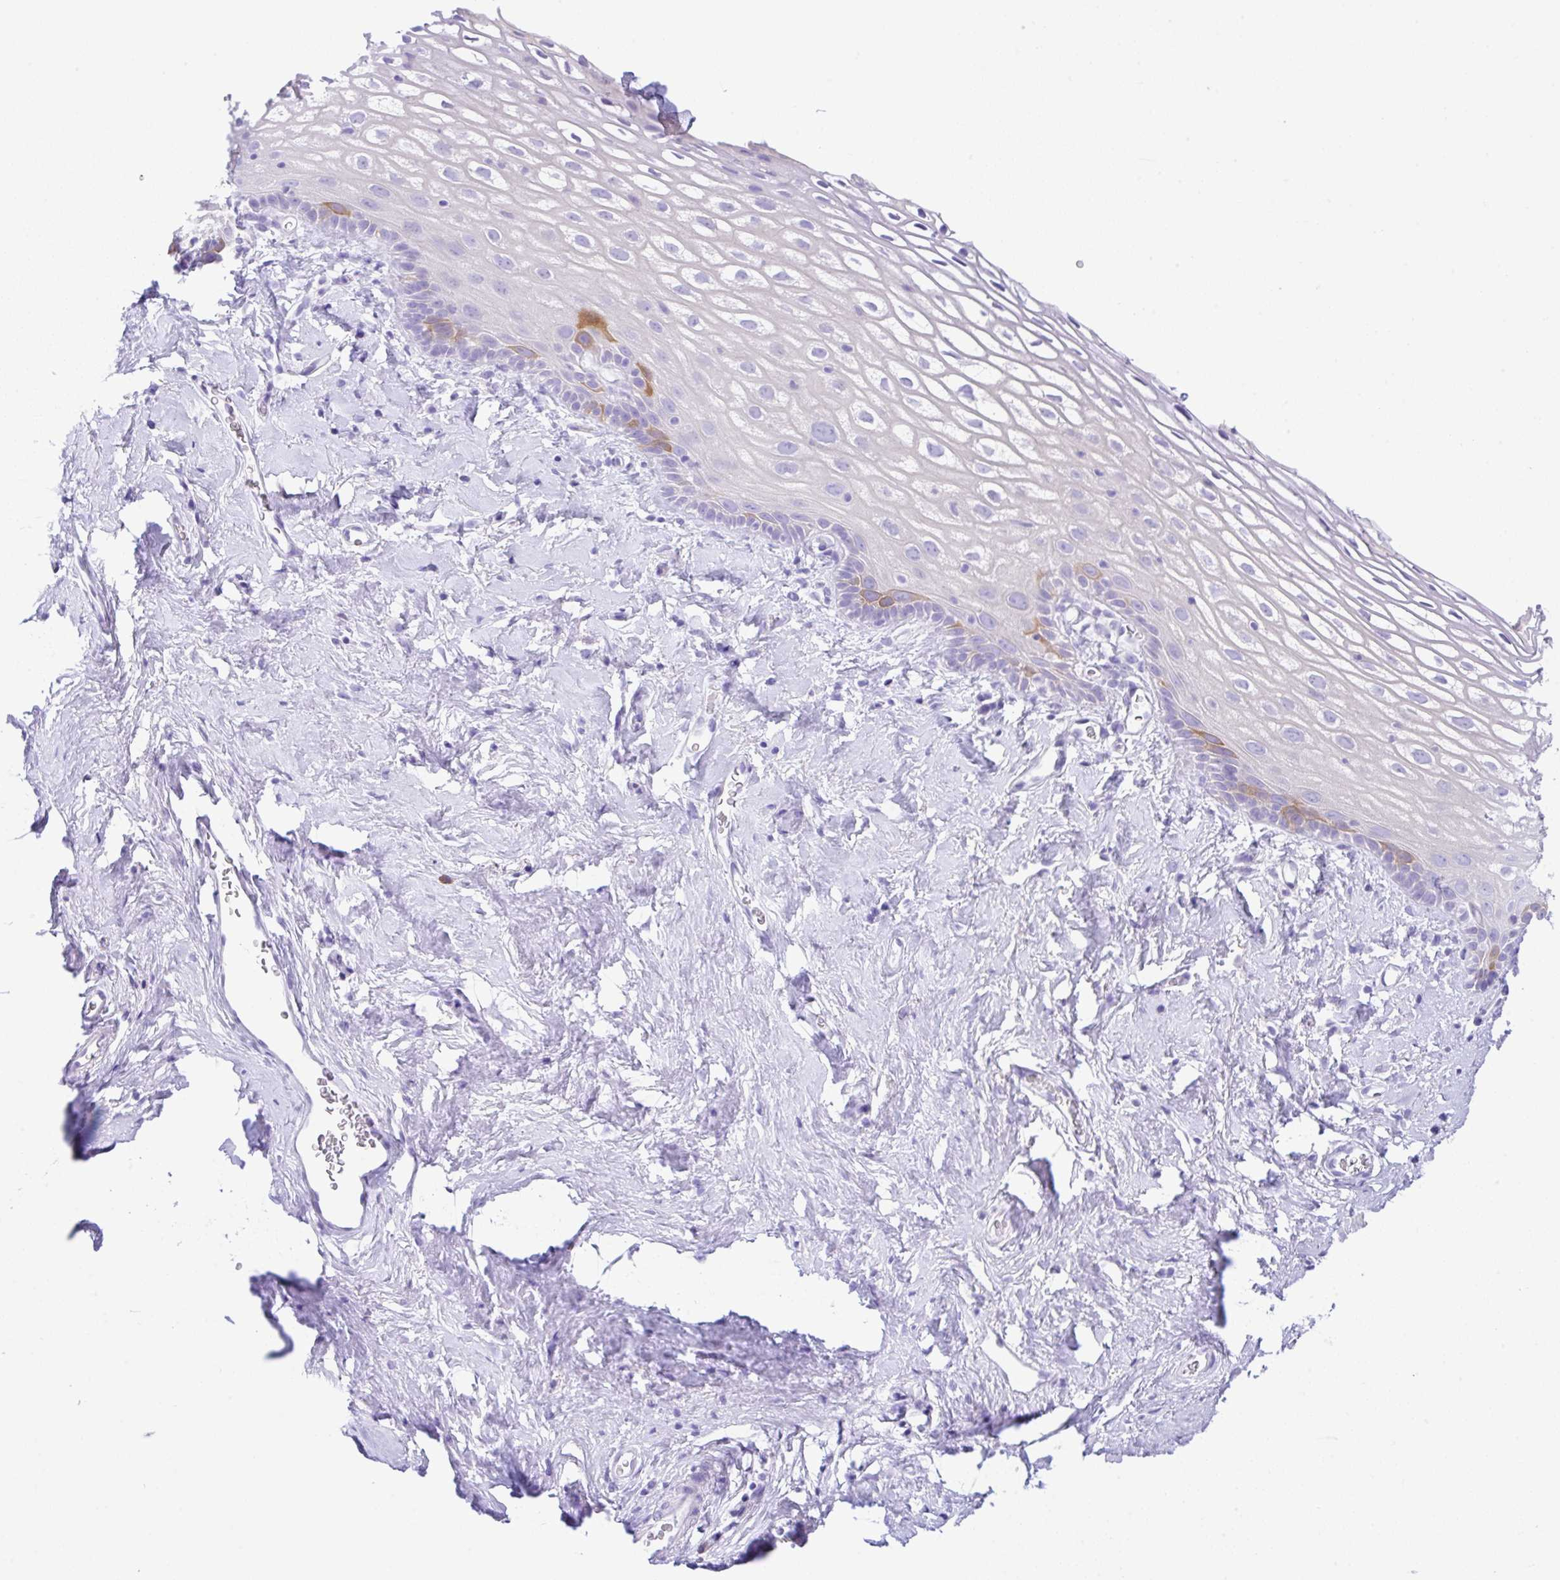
{"staining": {"intensity": "moderate", "quantity": "<25%", "location": "cytoplasmic/membranous"}, "tissue": "vagina", "cell_type": "Squamous epithelial cells", "image_type": "normal", "snomed": [{"axis": "morphology", "description": "Normal tissue, NOS"}, {"axis": "morphology", "description": "Adenocarcinoma, NOS"}, {"axis": "topography", "description": "Rectum"}, {"axis": "topography", "description": "Vagina"}, {"axis": "topography", "description": "Peripheral nerve tissue"}], "caption": "Squamous epithelial cells exhibit moderate cytoplasmic/membranous staining in approximately <25% of cells in unremarkable vagina. (DAB = brown stain, brightfield microscopy at high magnification).", "gene": "RRM2", "patient": {"sex": "female", "age": 71}}